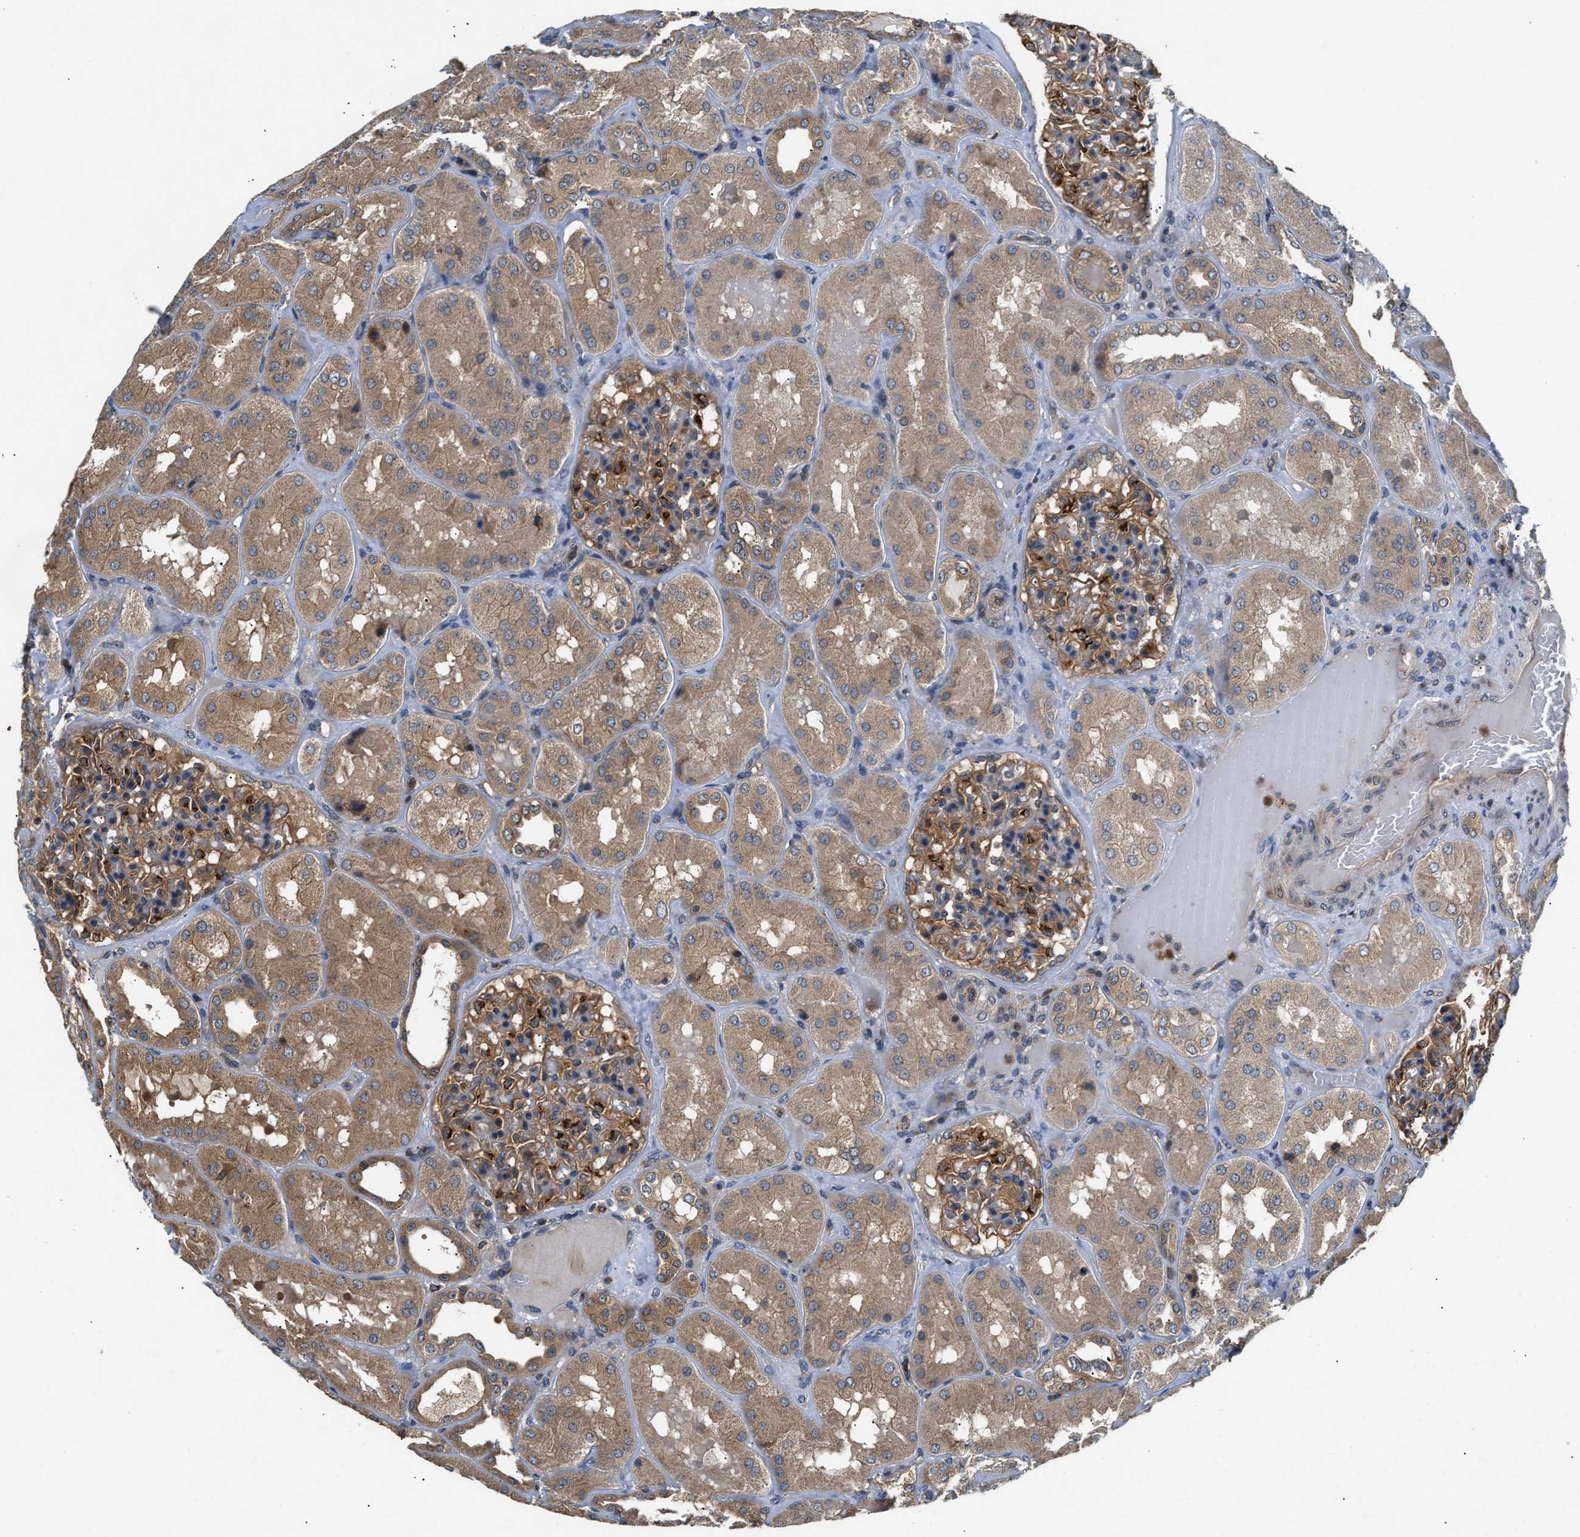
{"staining": {"intensity": "strong", "quantity": ">75%", "location": "cytoplasmic/membranous"}, "tissue": "kidney", "cell_type": "Cells in glomeruli", "image_type": "normal", "snomed": [{"axis": "morphology", "description": "Normal tissue, NOS"}, {"axis": "topography", "description": "Kidney"}], "caption": "Kidney stained with DAB immunohistochemistry (IHC) shows high levels of strong cytoplasmic/membranous staining in about >75% of cells in glomeruli. Using DAB (brown) and hematoxylin (blue) stains, captured at high magnification using brightfield microscopy.", "gene": "CHUK", "patient": {"sex": "female", "age": 56}}